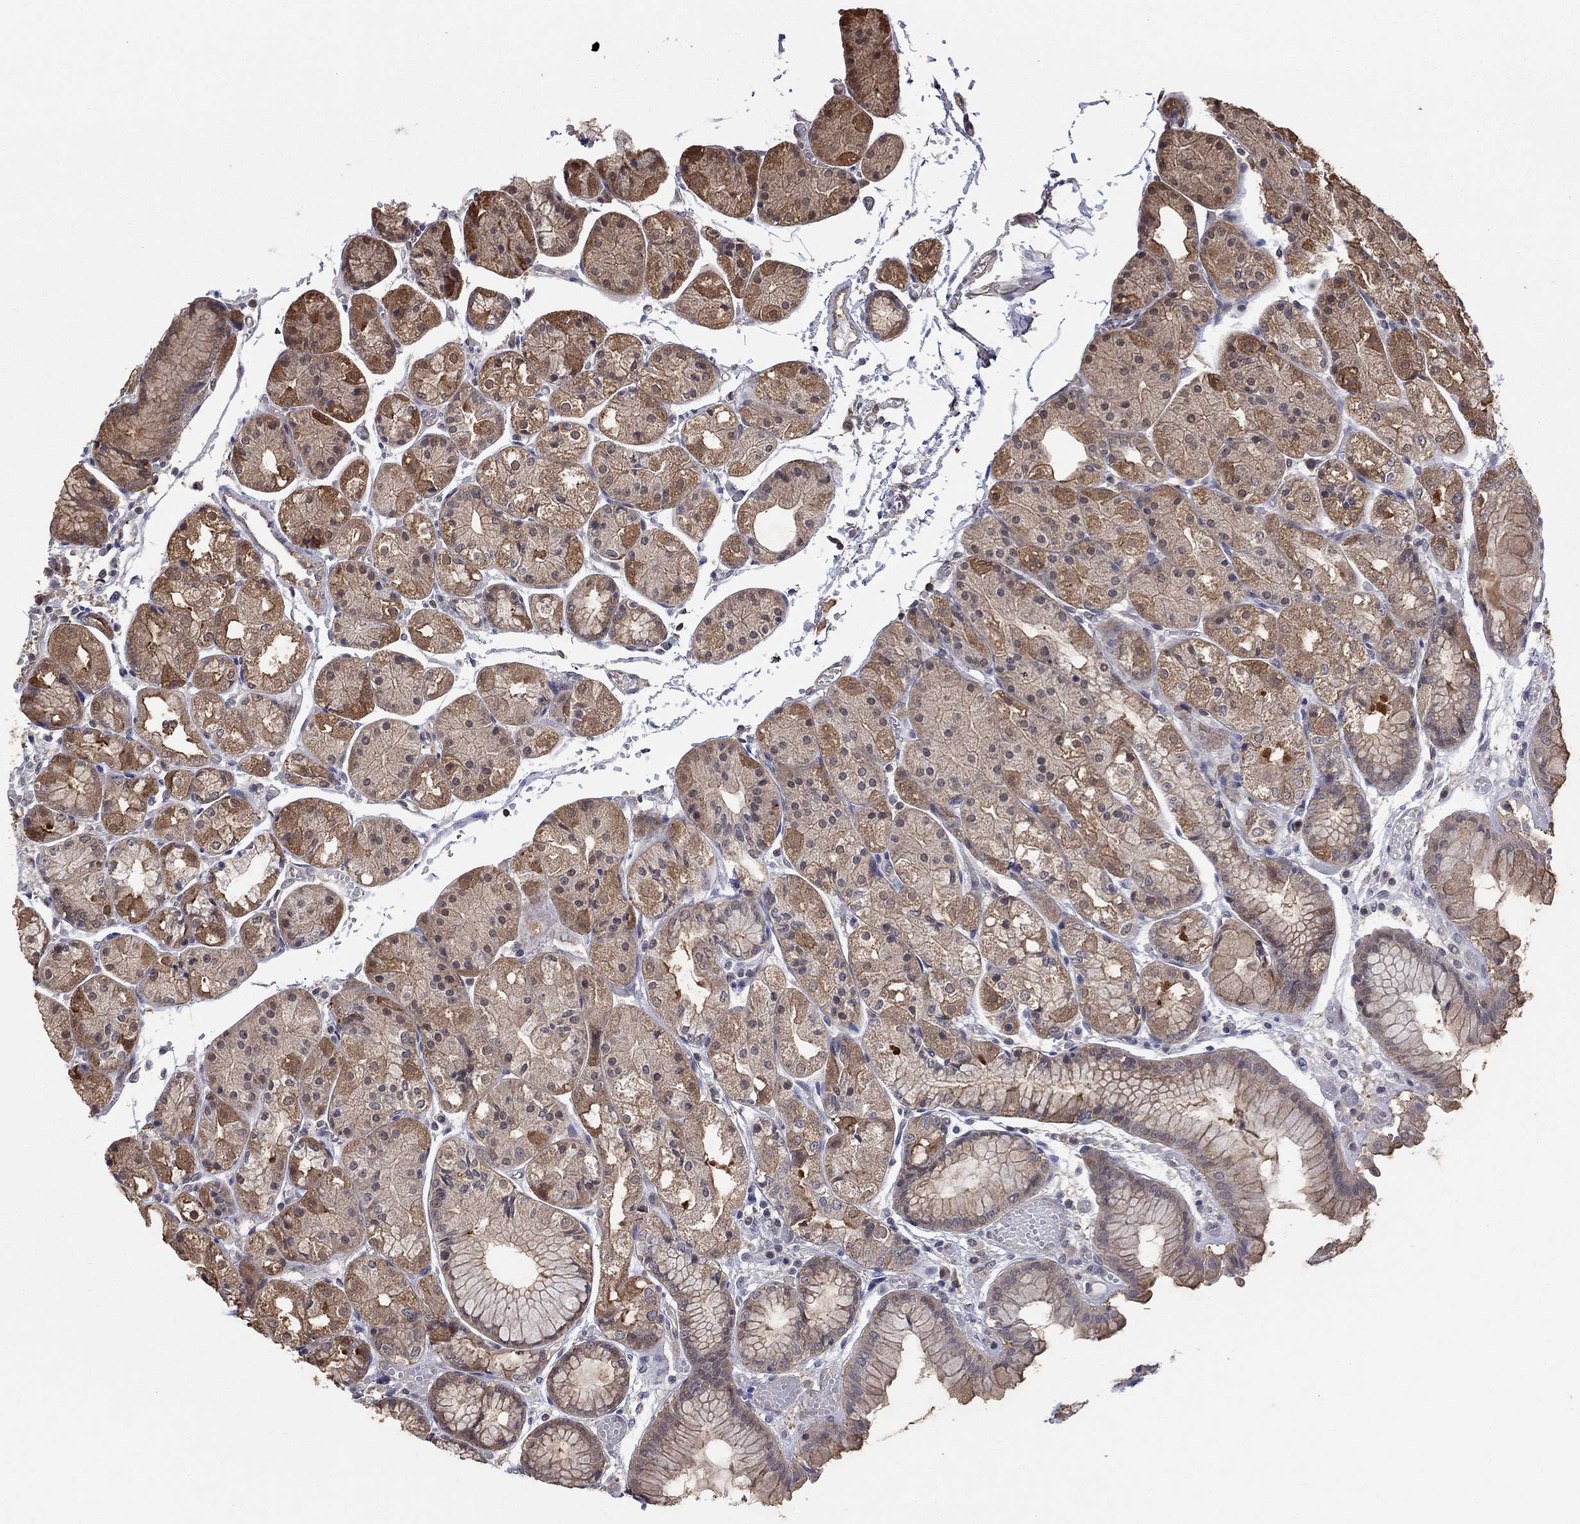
{"staining": {"intensity": "moderate", "quantity": "<25%", "location": "cytoplasmic/membranous"}, "tissue": "stomach", "cell_type": "Glandular cells", "image_type": "normal", "snomed": [{"axis": "morphology", "description": "Normal tissue, NOS"}, {"axis": "topography", "description": "Stomach, upper"}], "caption": "Glandular cells reveal low levels of moderate cytoplasmic/membranous staining in approximately <25% of cells in normal stomach.", "gene": "RNF114", "patient": {"sex": "male", "age": 72}}